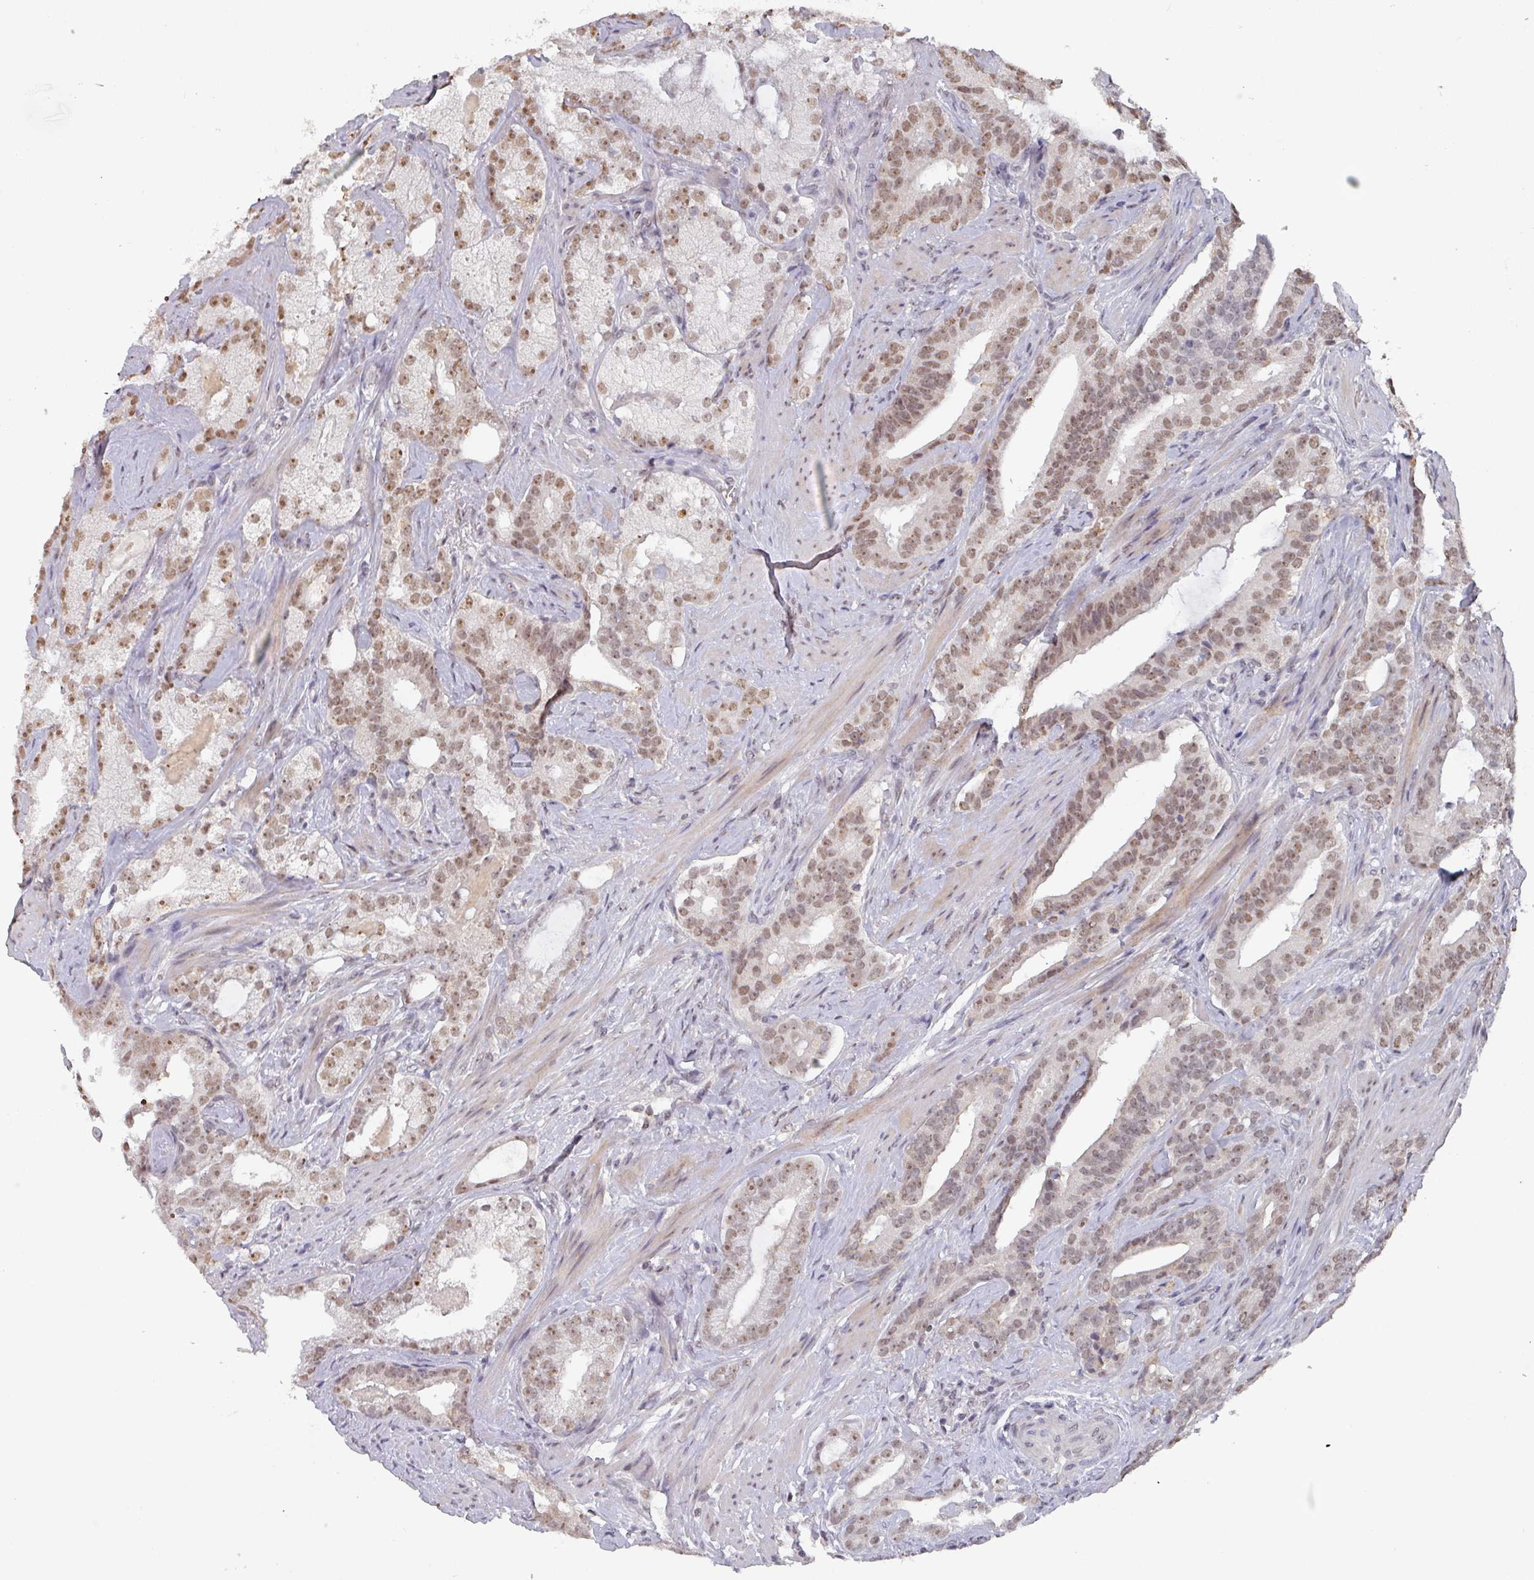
{"staining": {"intensity": "moderate", "quantity": "25%-75%", "location": "nuclear"}, "tissue": "prostate cancer", "cell_type": "Tumor cells", "image_type": "cancer", "snomed": [{"axis": "morphology", "description": "Adenocarcinoma, High grade"}, {"axis": "topography", "description": "Prostate"}], "caption": "Immunohistochemistry (IHC) (DAB (3,3'-diaminobenzidine)) staining of human prostate cancer demonstrates moderate nuclear protein staining in approximately 25%-75% of tumor cells.", "gene": "ZNF654", "patient": {"sex": "male", "age": 64}}